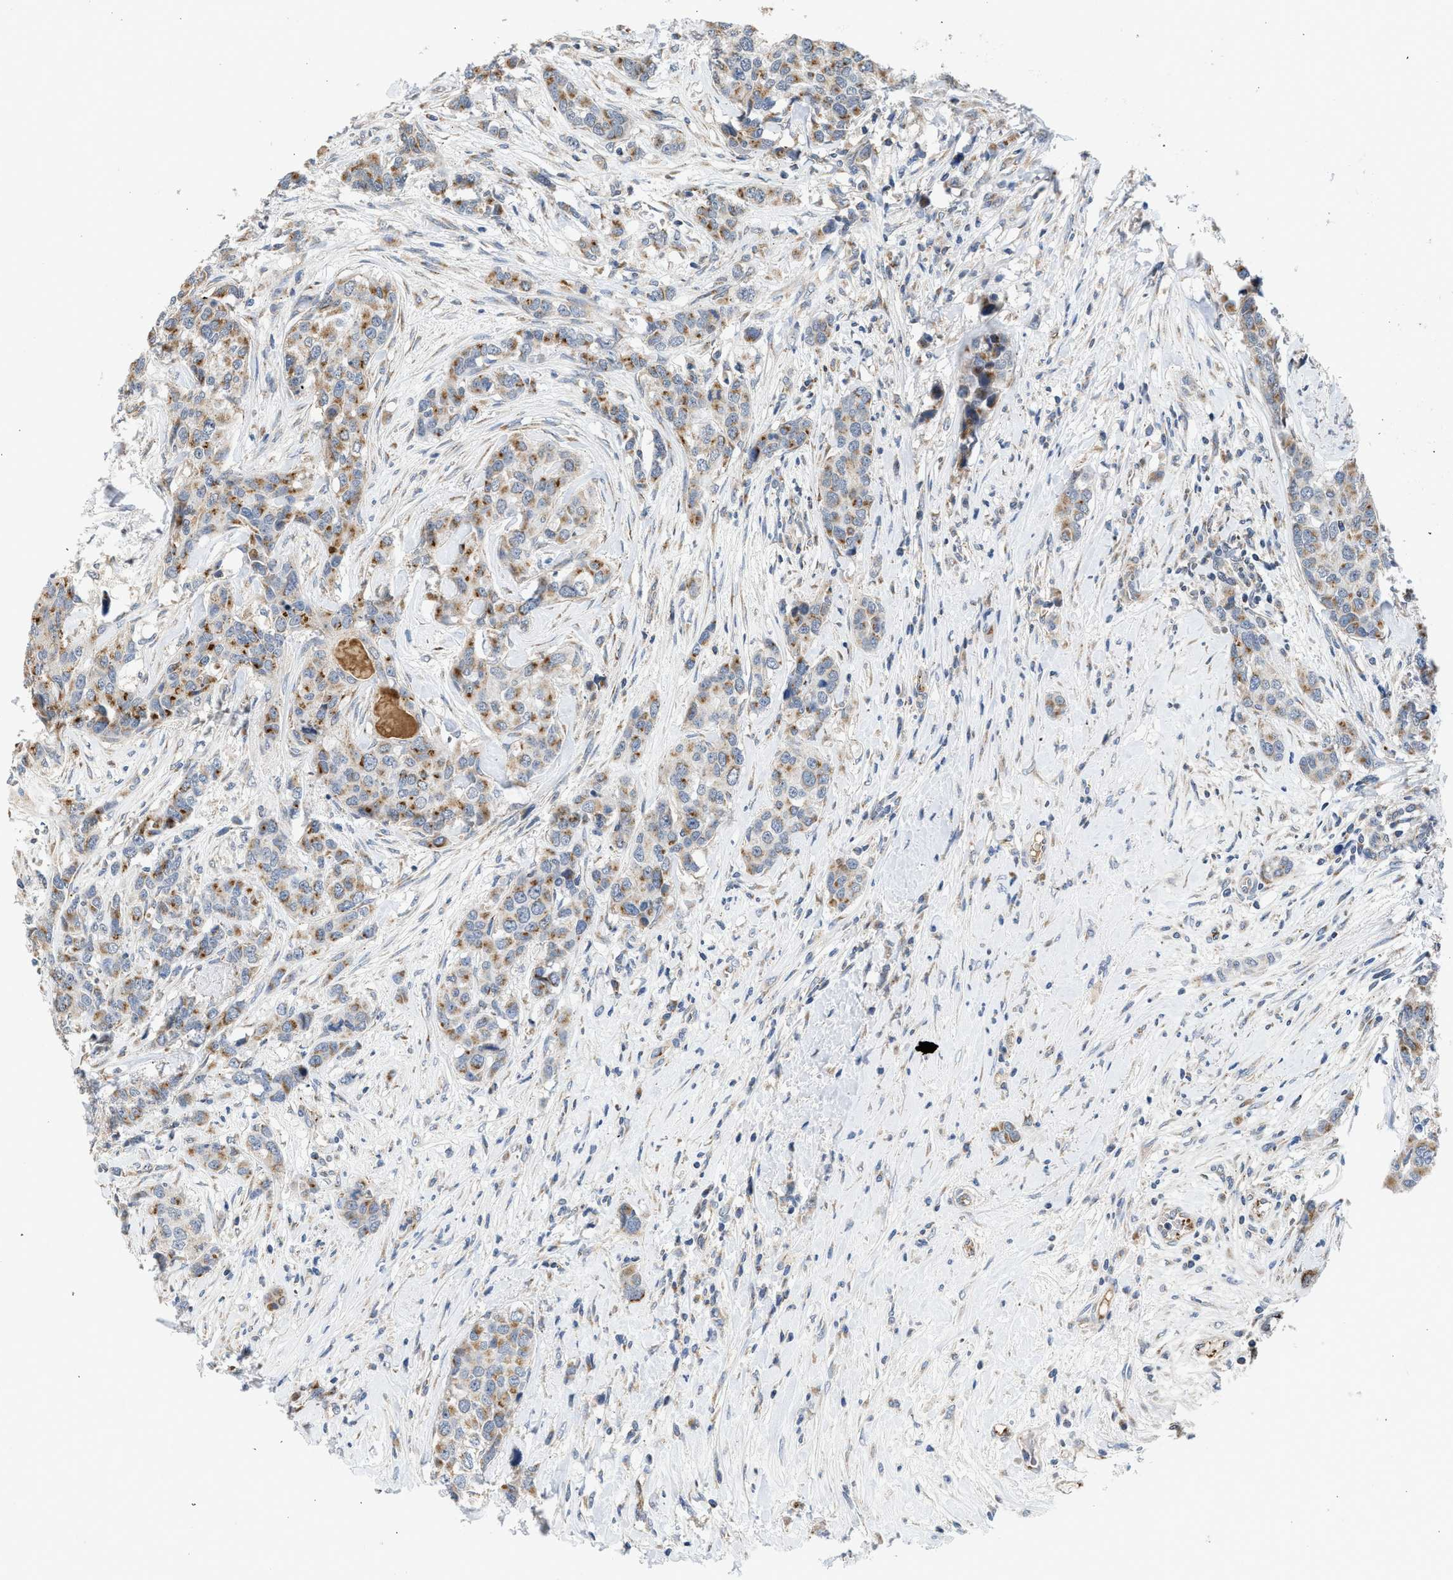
{"staining": {"intensity": "moderate", "quantity": ">75%", "location": "cytoplasmic/membranous"}, "tissue": "breast cancer", "cell_type": "Tumor cells", "image_type": "cancer", "snomed": [{"axis": "morphology", "description": "Lobular carcinoma"}, {"axis": "topography", "description": "Breast"}], "caption": "IHC micrograph of neoplastic tissue: breast cancer (lobular carcinoma) stained using immunohistochemistry (IHC) exhibits medium levels of moderate protein expression localized specifically in the cytoplasmic/membranous of tumor cells, appearing as a cytoplasmic/membranous brown color.", "gene": "PIM1", "patient": {"sex": "female", "age": 59}}